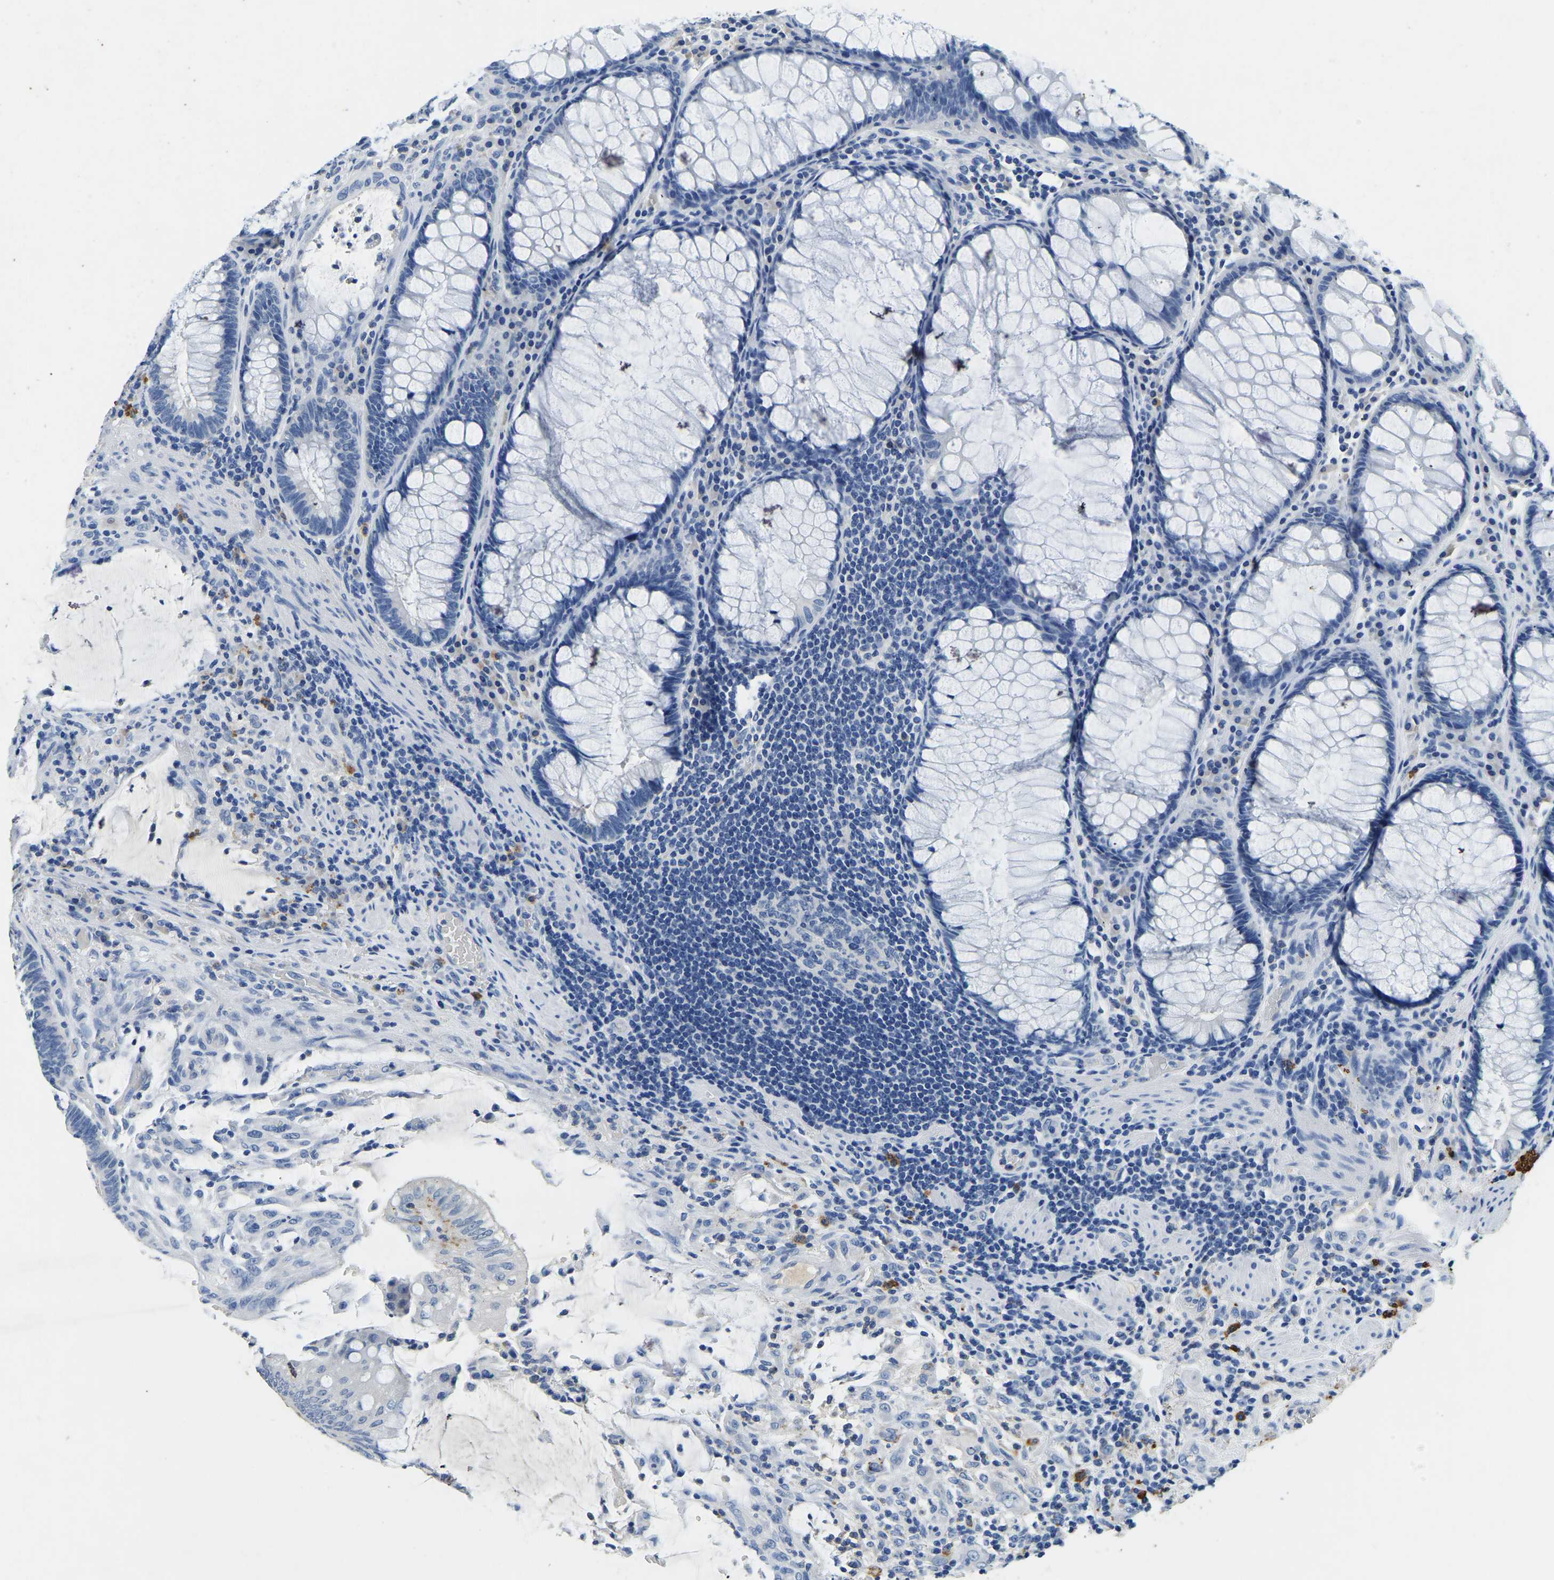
{"staining": {"intensity": "negative", "quantity": "none", "location": "none"}, "tissue": "colorectal cancer", "cell_type": "Tumor cells", "image_type": "cancer", "snomed": [{"axis": "morphology", "description": "Normal tissue, NOS"}, {"axis": "morphology", "description": "Adenocarcinoma, NOS"}, {"axis": "topography", "description": "Rectum"}, {"axis": "topography", "description": "Peripheral nerve tissue"}], "caption": "The photomicrograph exhibits no significant positivity in tumor cells of adenocarcinoma (colorectal).", "gene": "UBN2", "patient": {"sex": "male", "age": 92}}